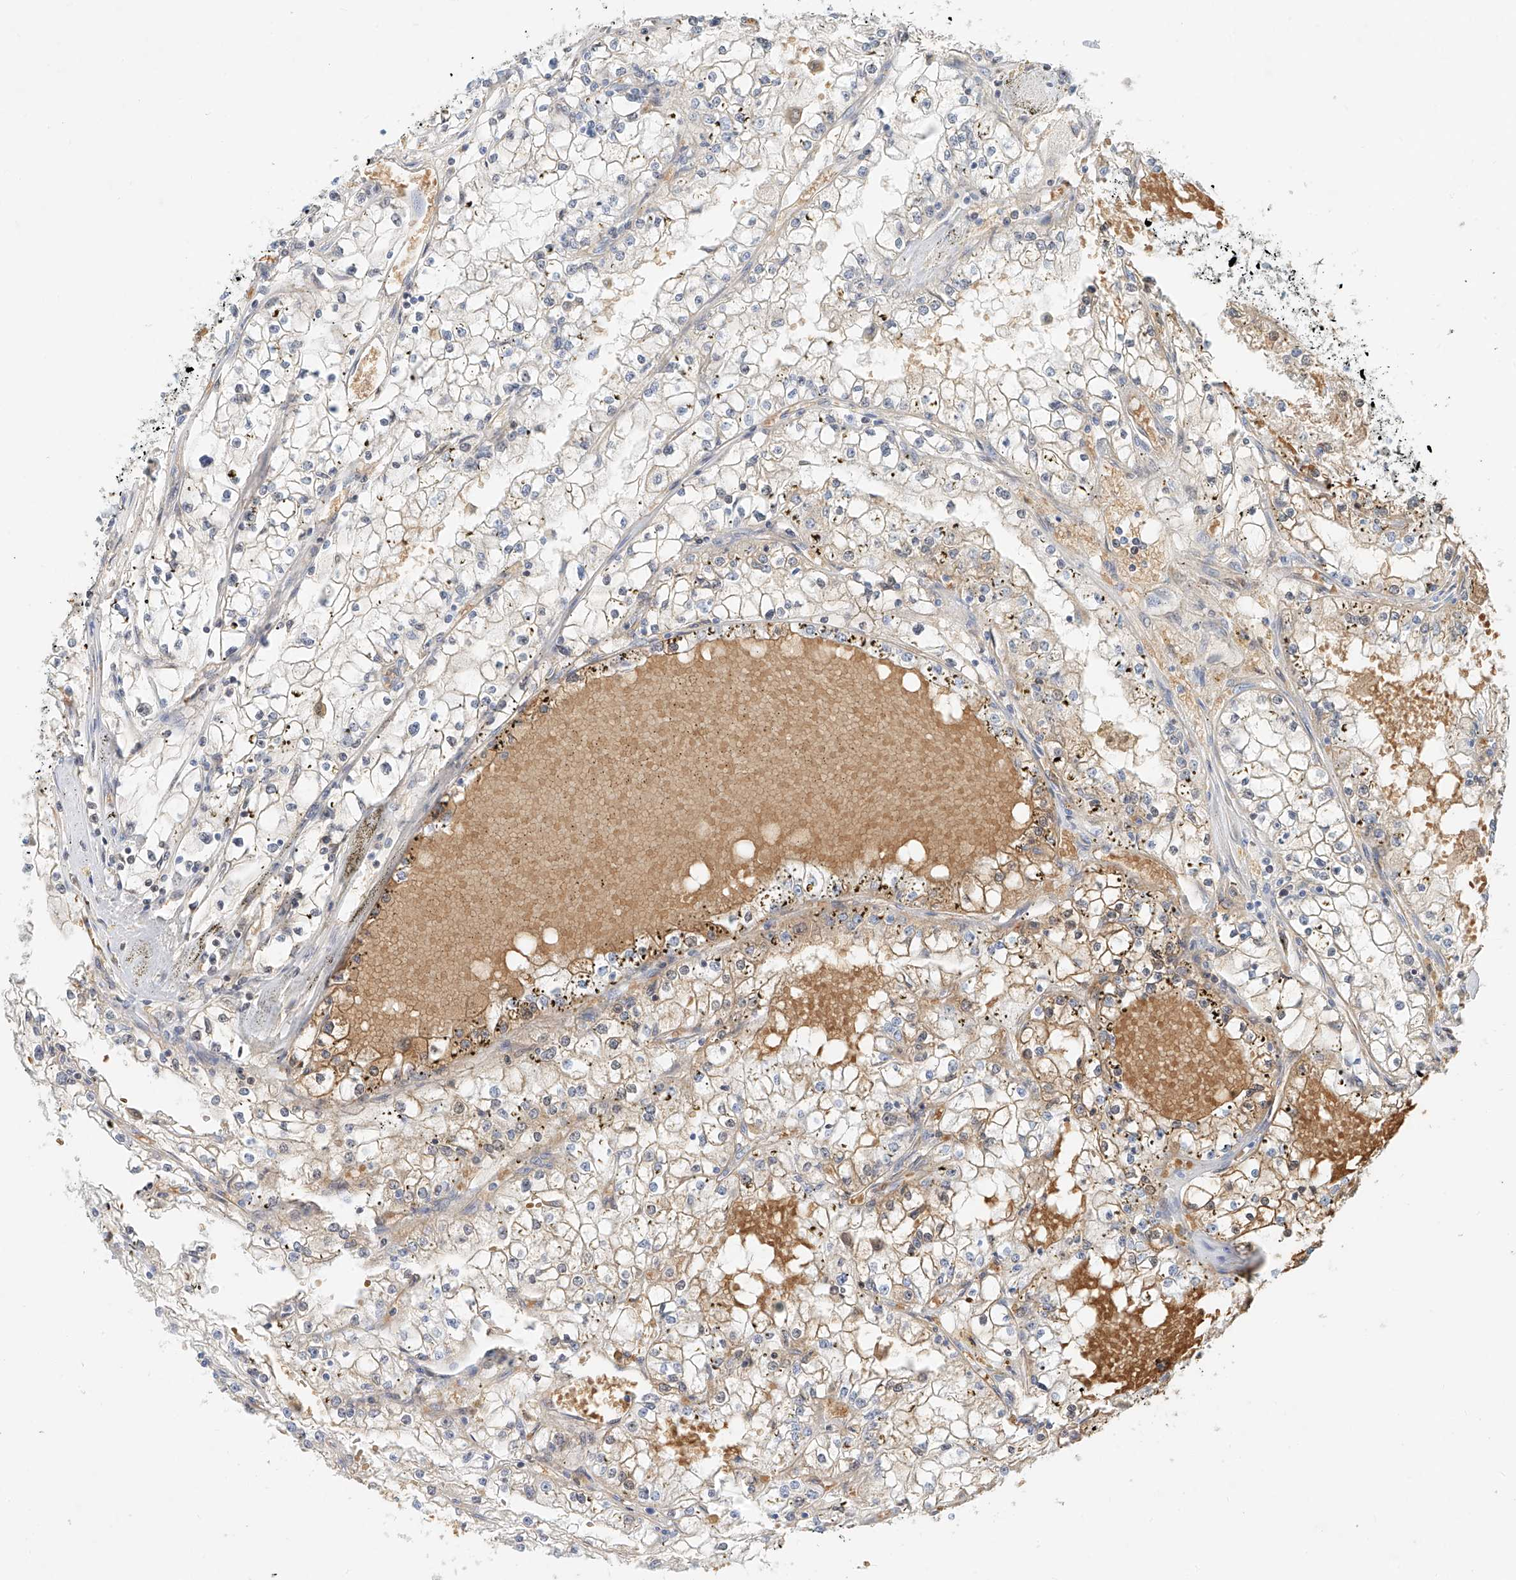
{"staining": {"intensity": "weak", "quantity": "25%-75%", "location": "cytoplasmic/membranous"}, "tissue": "renal cancer", "cell_type": "Tumor cells", "image_type": "cancer", "snomed": [{"axis": "morphology", "description": "Adenocarcinoma, NOS"}, {"axis": "topography", "description": "Kidney"}], "caption": "DAB immunohistochemical staining of adenocarcinoma (renal) demonstrates weak cytoplasmic/membranous protein expression in approximately 25%-75% of tumor cells.", "gene": "SYTL3", "patient": {"sex": "male", "age": 56}}